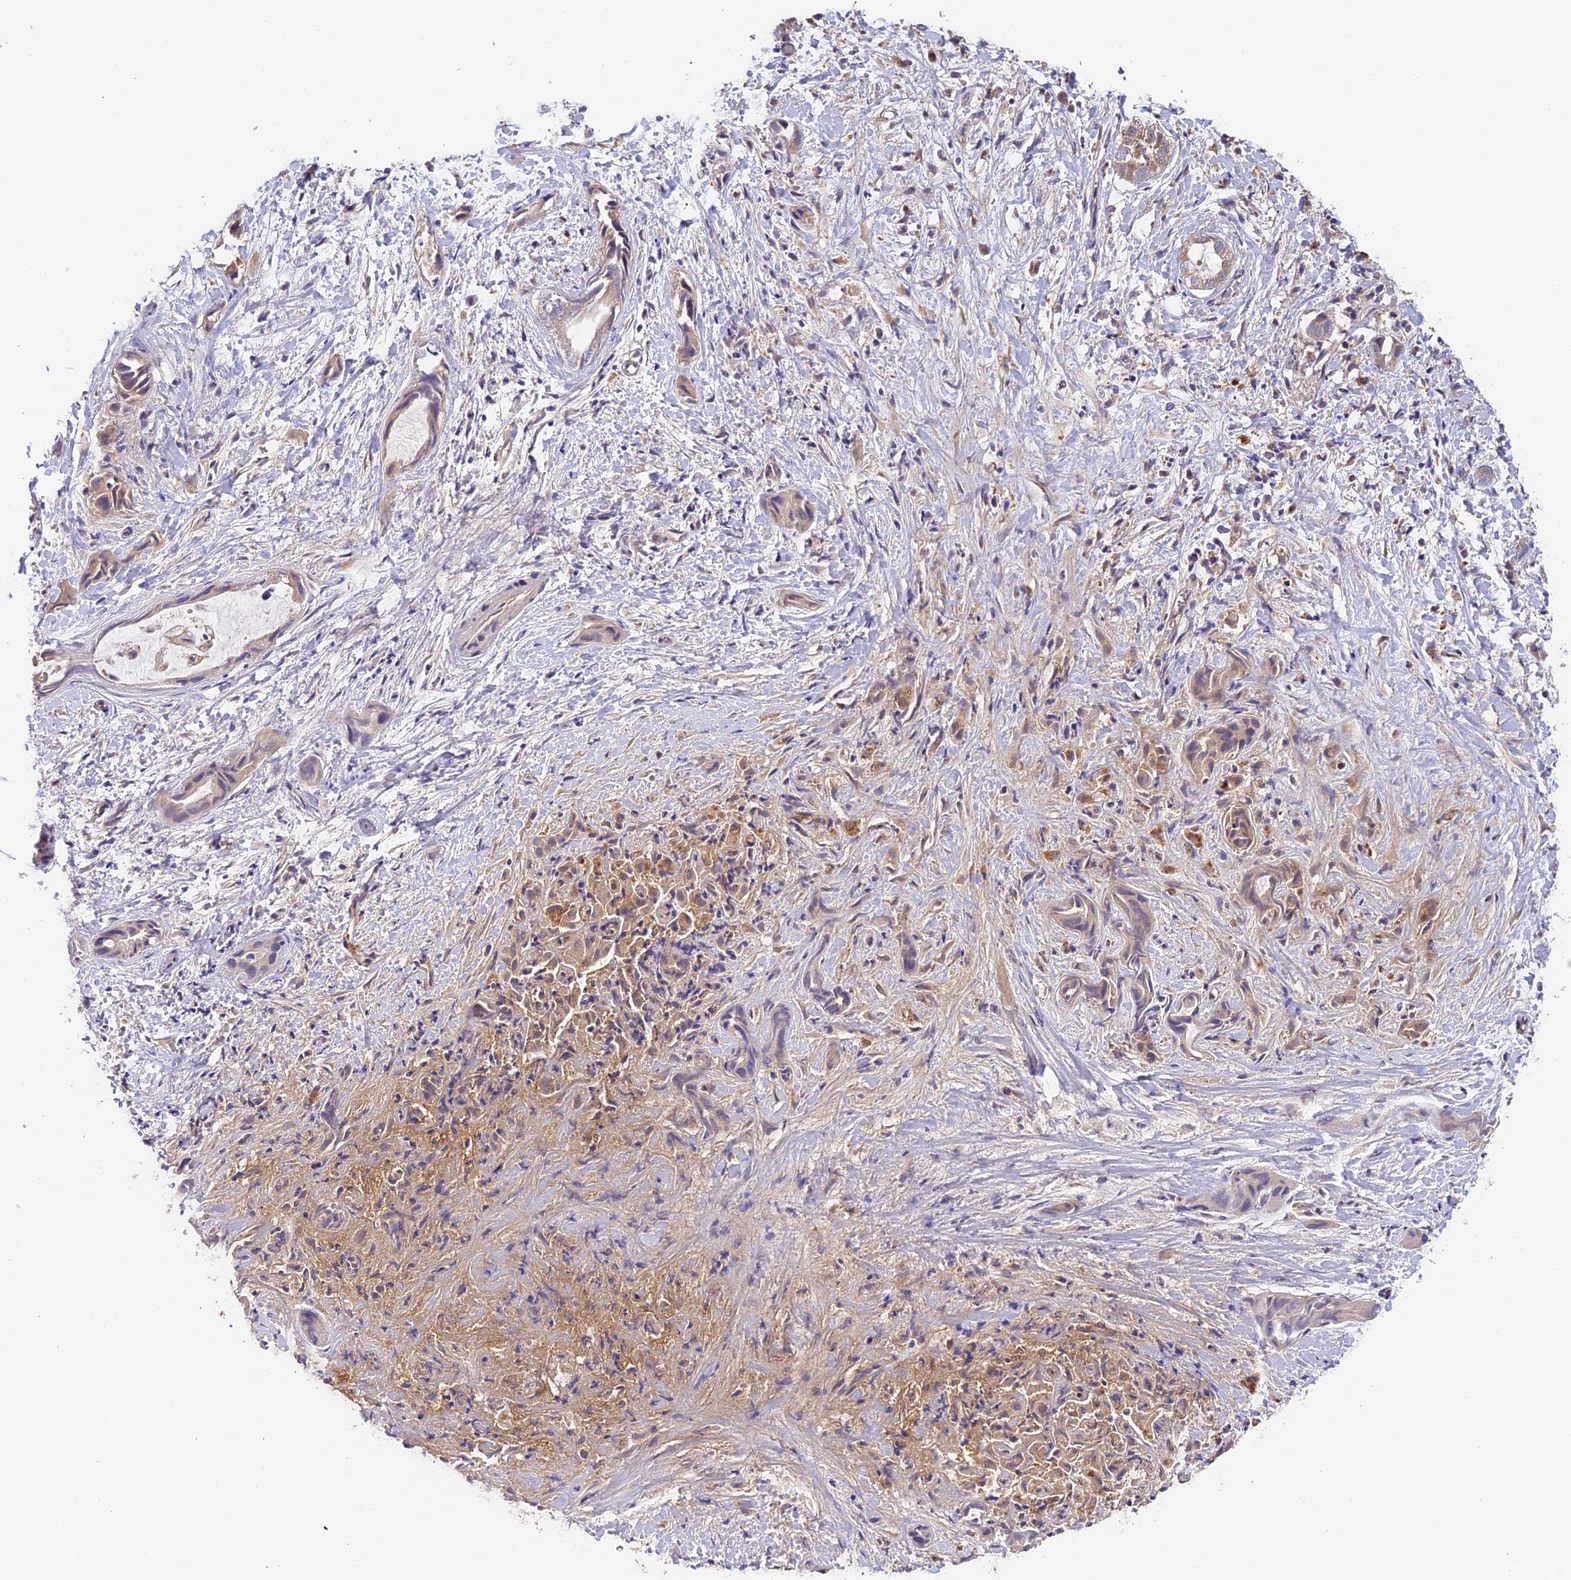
{"staining": {"intensity": "moderate", "quantity": "25%-75%", "location": "cytoplasmic/membranous"}, "tissue": "liver cancer", "cell_type": "Tumor cells", "image_type": "cancer", "snomed": [{"axis": "morphology", "description": "Cholangiocarcinoma"}, {"axis": "topography", "description": "Liver"}], "caption": "Liver cancer stained with a protein marker shows moderate staining in tumor cells.", "gene": "MNS1", "patient": {"sex": "female", "age": 52}}